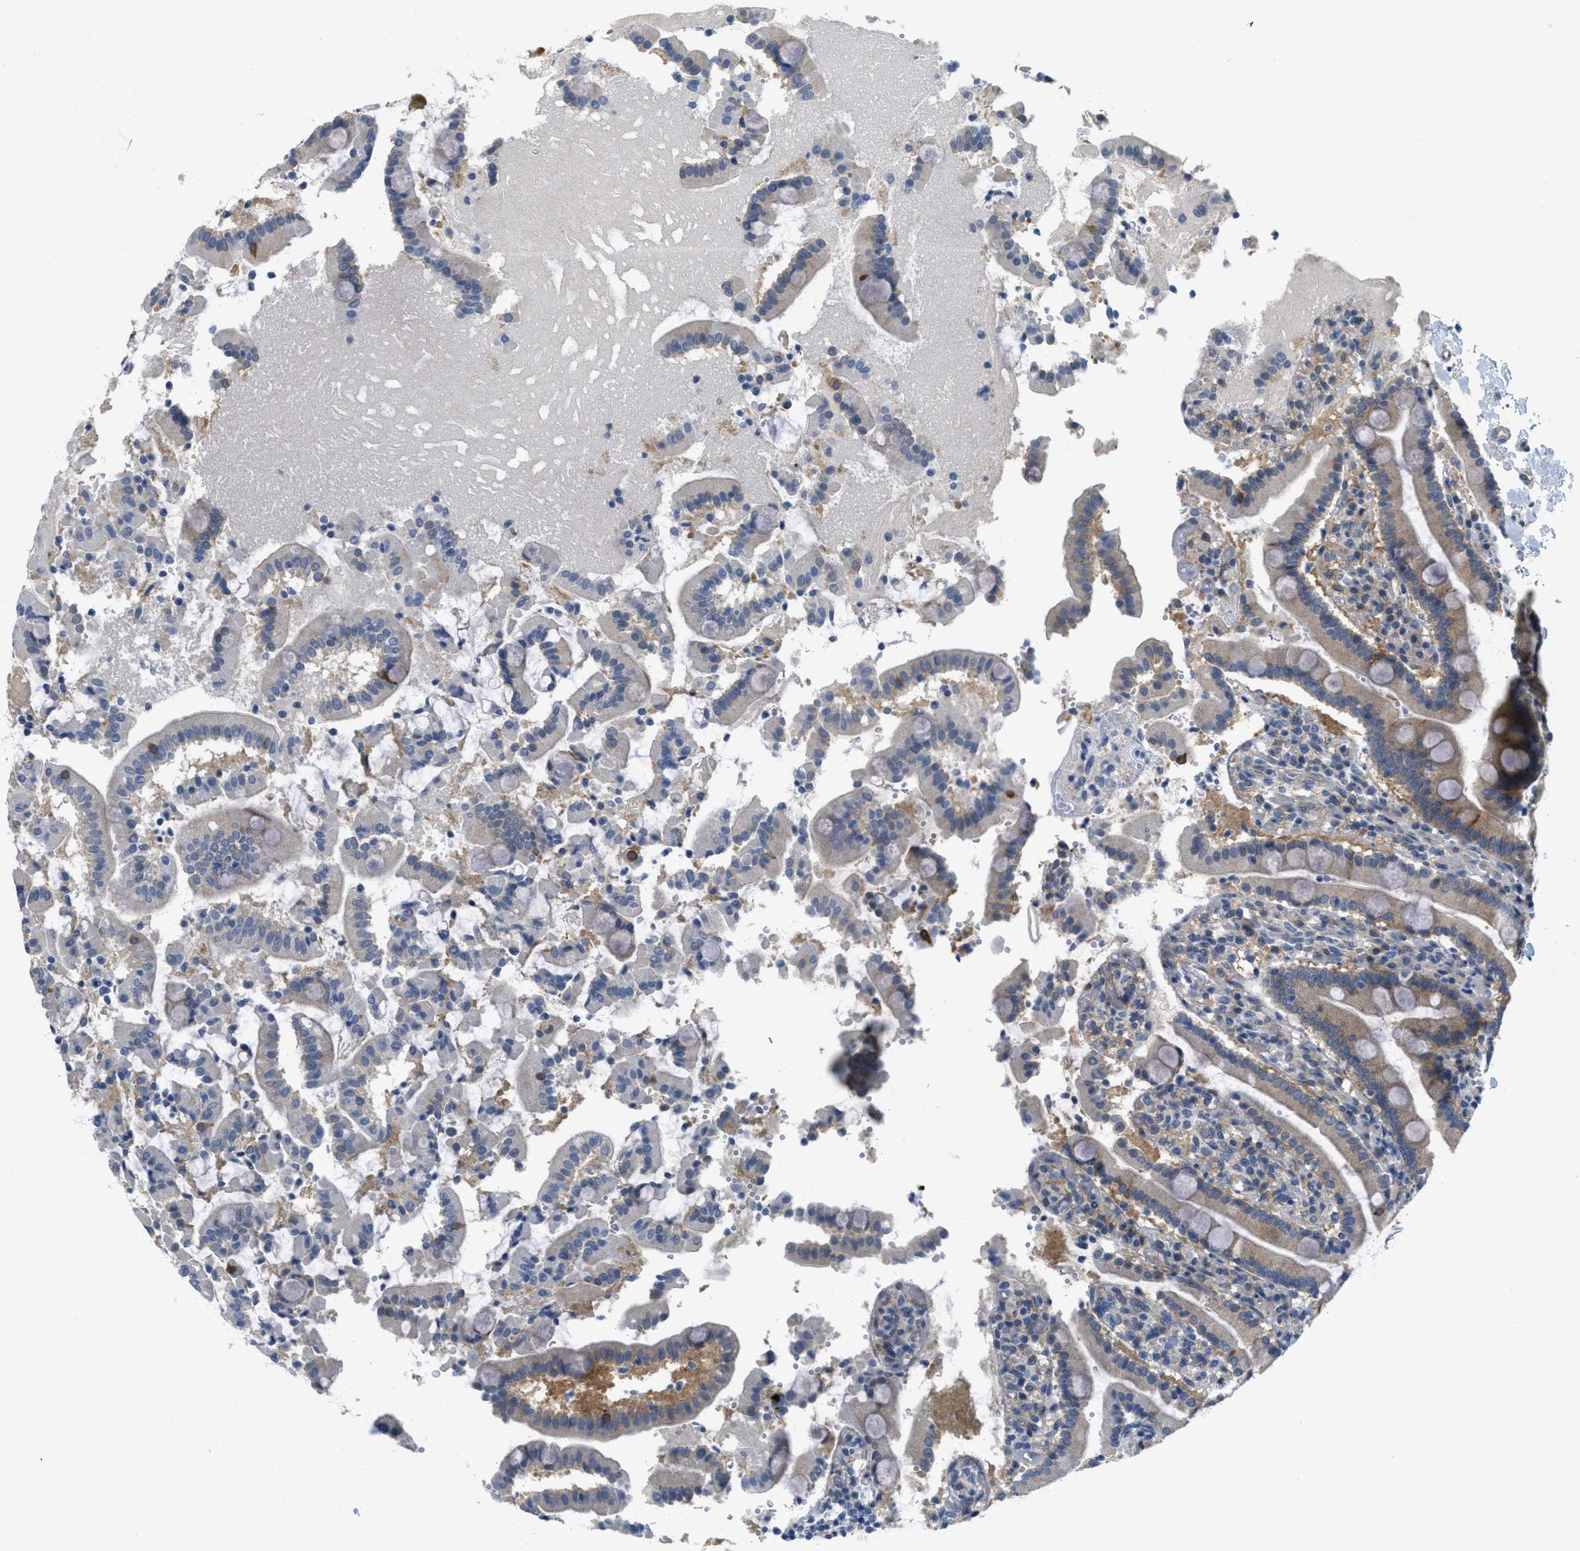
{"staining": {"intensity": "moderate", "quantity": ">75%", "location": "cytoplasmic/membranous"}, "tissue": "duodenum", "cell_type": "Glandular cells", "image_type": "normal", "snomed": [{"axis": "morphology", "description": "Normal tissue, NOS"}, {"axis": "topography", "description": "Small intestine, NOS"}], "caption": "An image of duodenum stained for a protein exhibits moderate cytoplasmic/membranous brown staining in glandular cells. (DAB IHC with brightfield microscopy, high magnification).", "gene": "ZFYVE9", "patient": {"sex": "female", "age": 71}}